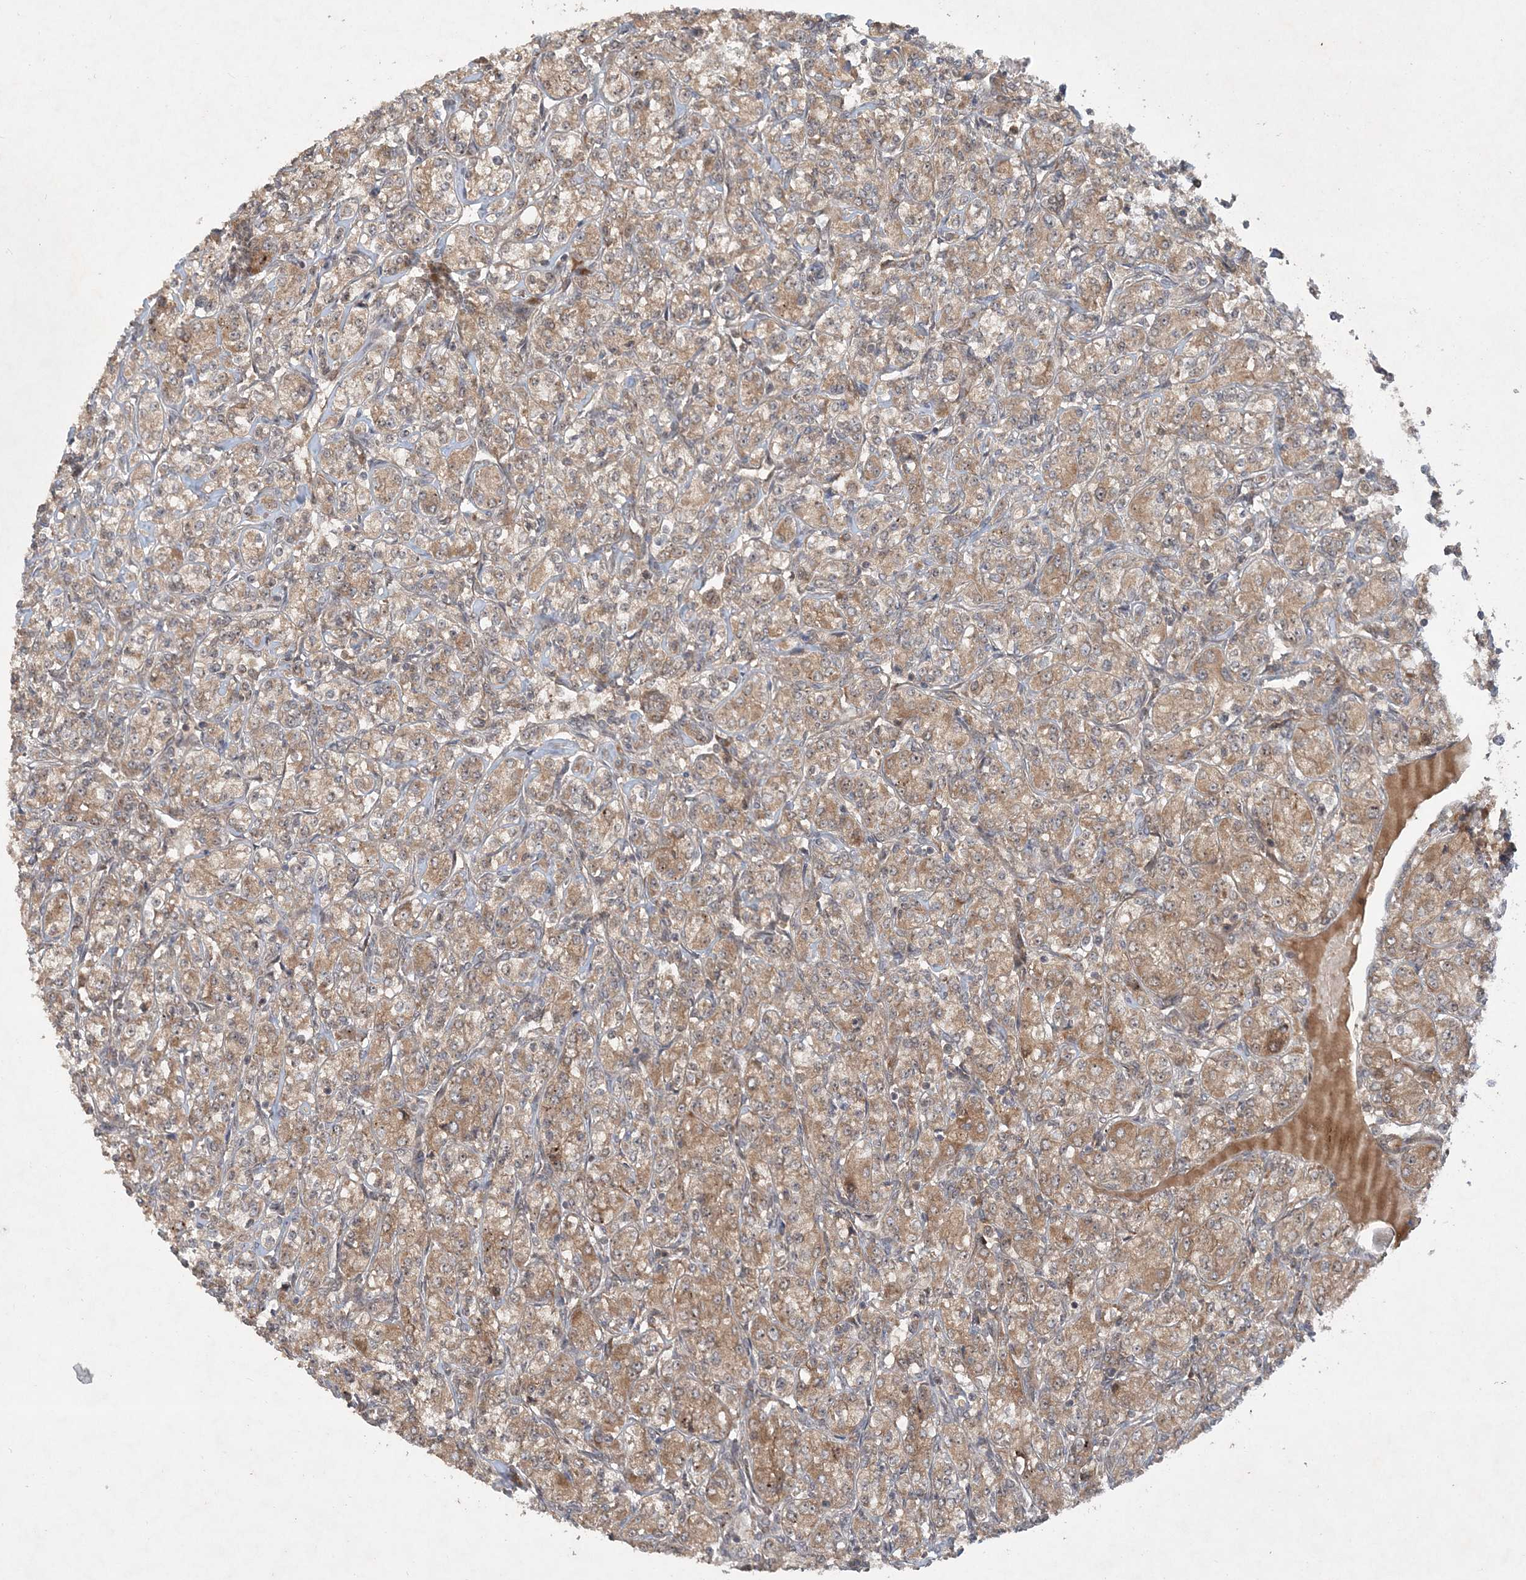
{"staining": {"intensity": "moderate", "quantity": ">75%", "location": "cytoplasmic/membranous"}, "tissue": "renal cancer", "cell_type": "Tumor cells", "image_type": "cancer", "snomed": [{"axis": "morphology", "description": "Adenocarcinoma, NOS"}, {"axis": "topography", "description": "Kidney"}], "caption": "Immunohistochemical staining of renal adenocarcinoma shows medium levels of moderate cytoplasmic/membranous expression in about >75% of tumor cells.", "gene": "UBR3", "patient": {"sex": "male", "age": 77}}